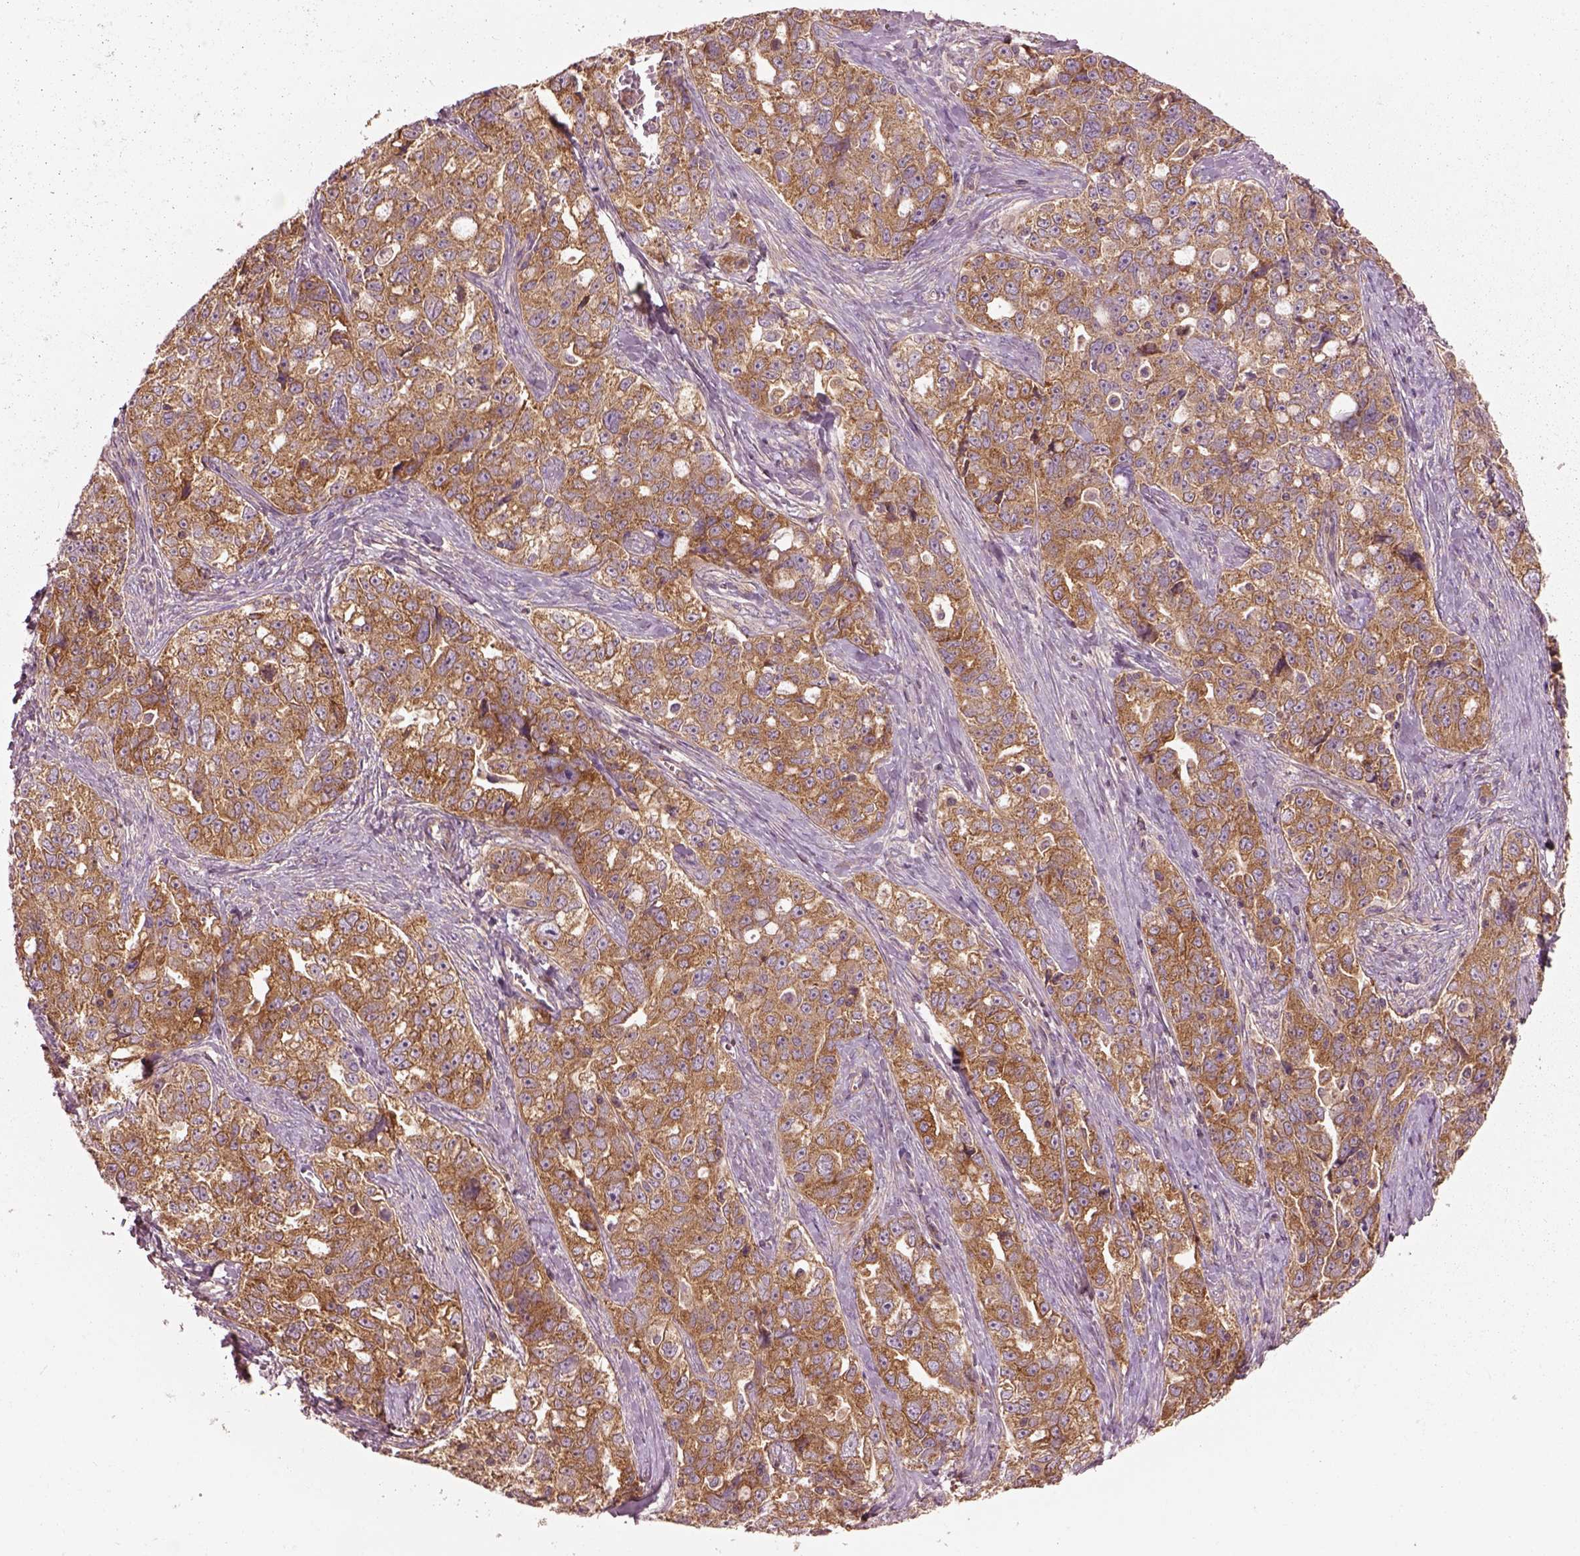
{"staining": {"intensity": "moderate", "quantity": ">75%", "location": "cytoplasmic/membranous"}, "tissue": "ovarian cancer", "cell_type": "Tumor cells", "image_type": "cancer", "snomed": [{"axis": "morphology", "description": "Cystadenocarcinoma, serous, NOS"}, {"axis": "topography", "description": "Ovary"}], "caption": "IHC photomicrograph of neoplastic tissue: ovarian serous cystadenocarcinoma stained using immunohistochemistry displays medium levels of moderate protein expression localized specifically in the cytoplasmic/membranous of tumor cells, appearing as a cytoplasmic/membranous brown color.", "gene": "CAD", "patient": {"sex": "female", "age": 51}}